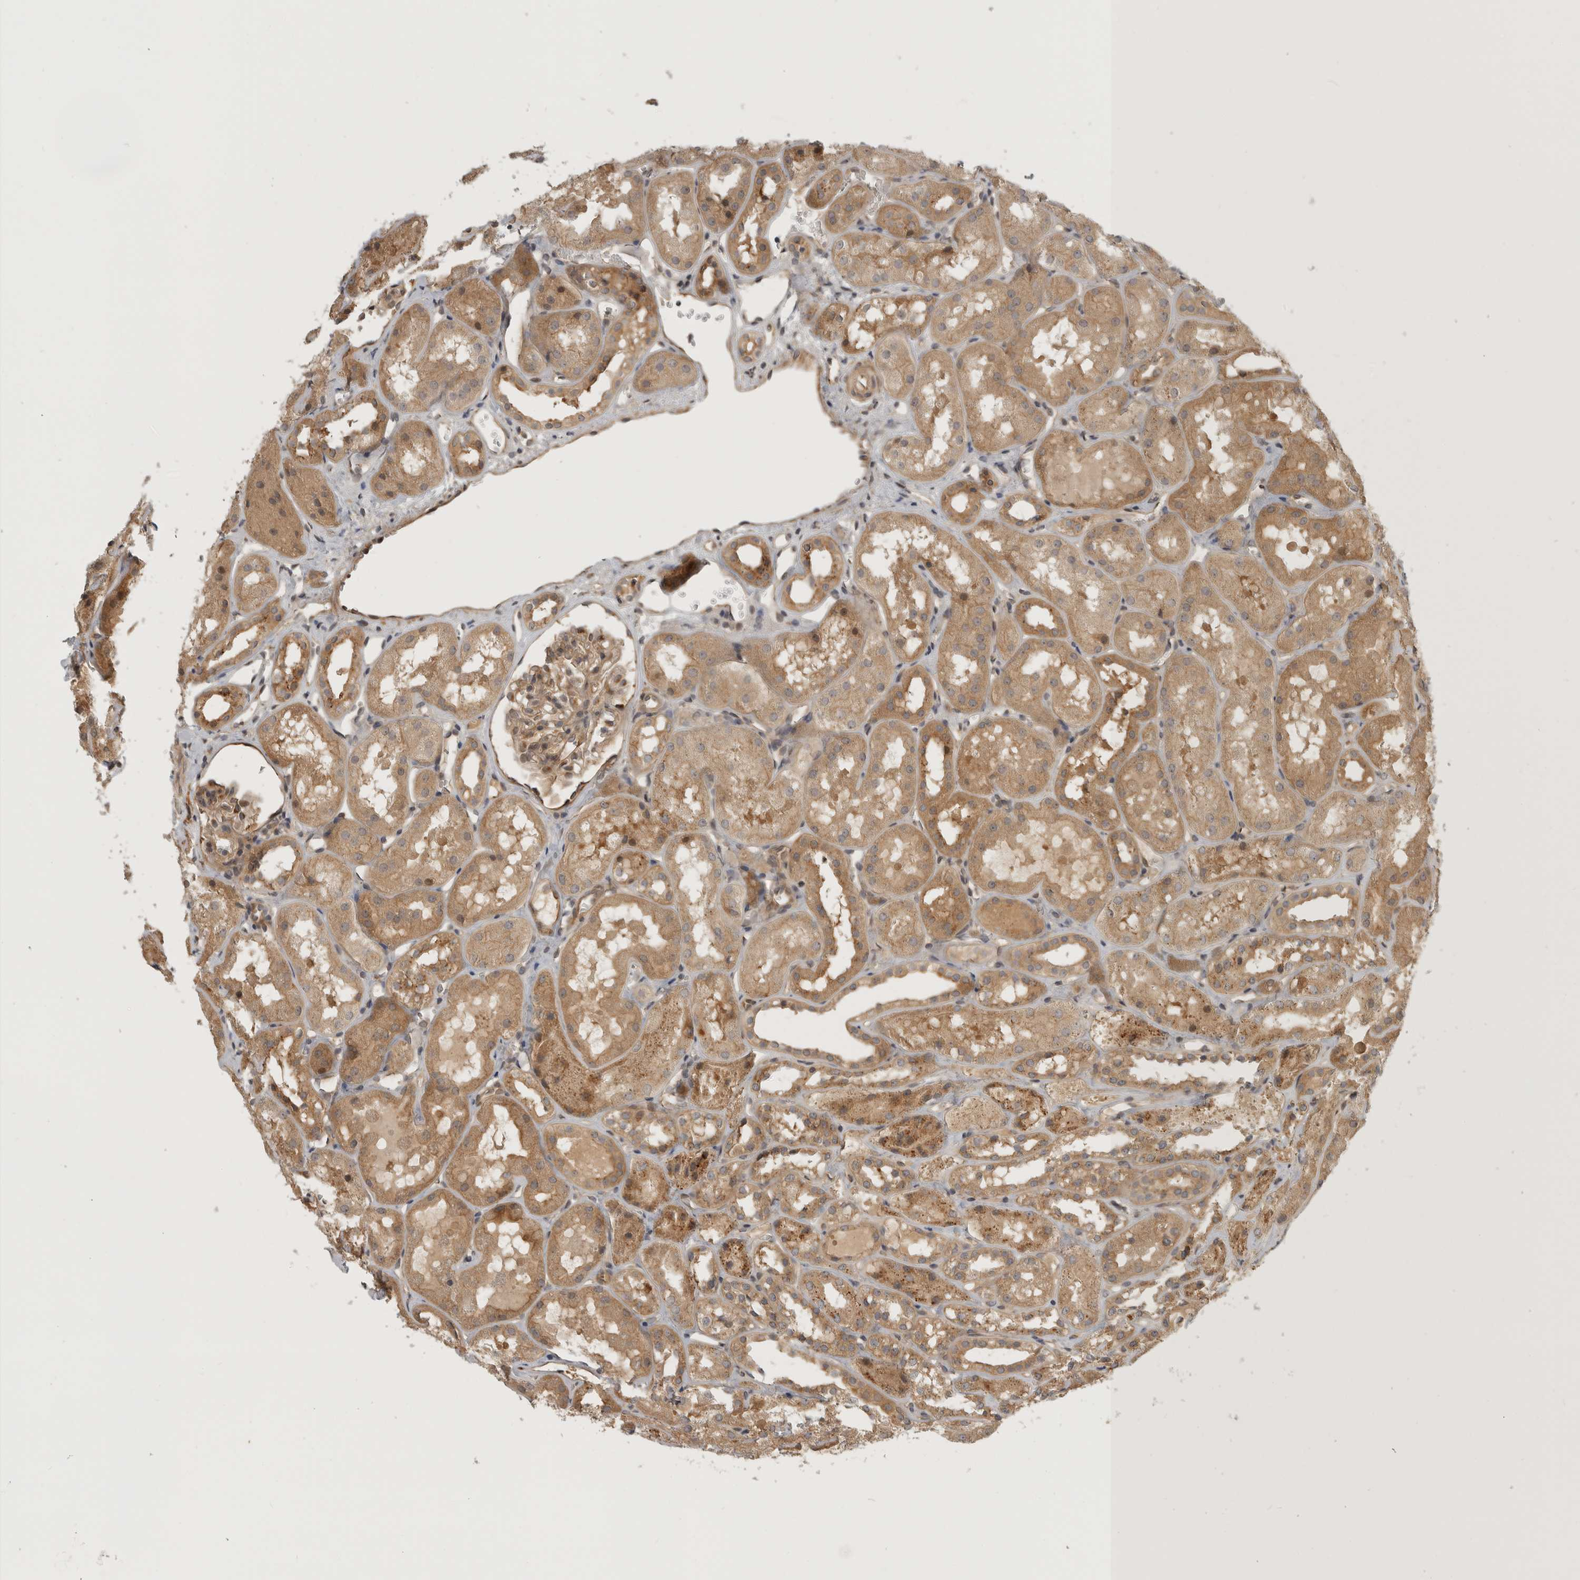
{"staining": {"intensity": "weak", "quantity": ">75%", "location": "cytoplasmic/membranous"}, "tissue": "kidney", "cell_type": "Cells in glomeruli", "image_type": "normal", "snomed": [{"axis": "morphology", "description": "Normal tissue, NOS"}, {"axis": "topography", "description": "Kidney"}], "caption": "The photomicrograph reveals staining of unremarkable kidney, revealing weak cytoplasmic/membranous protein positivity (brown color) within cells in glomeruli. The staining was performed using DAB (3,3'-diaminobenzidine), with brown indicating positive protein expression. Nuclei are stained blue with hematoxylin.", "gene": "CUEDC1", "patient": {"sex": "male", "age": 16}}